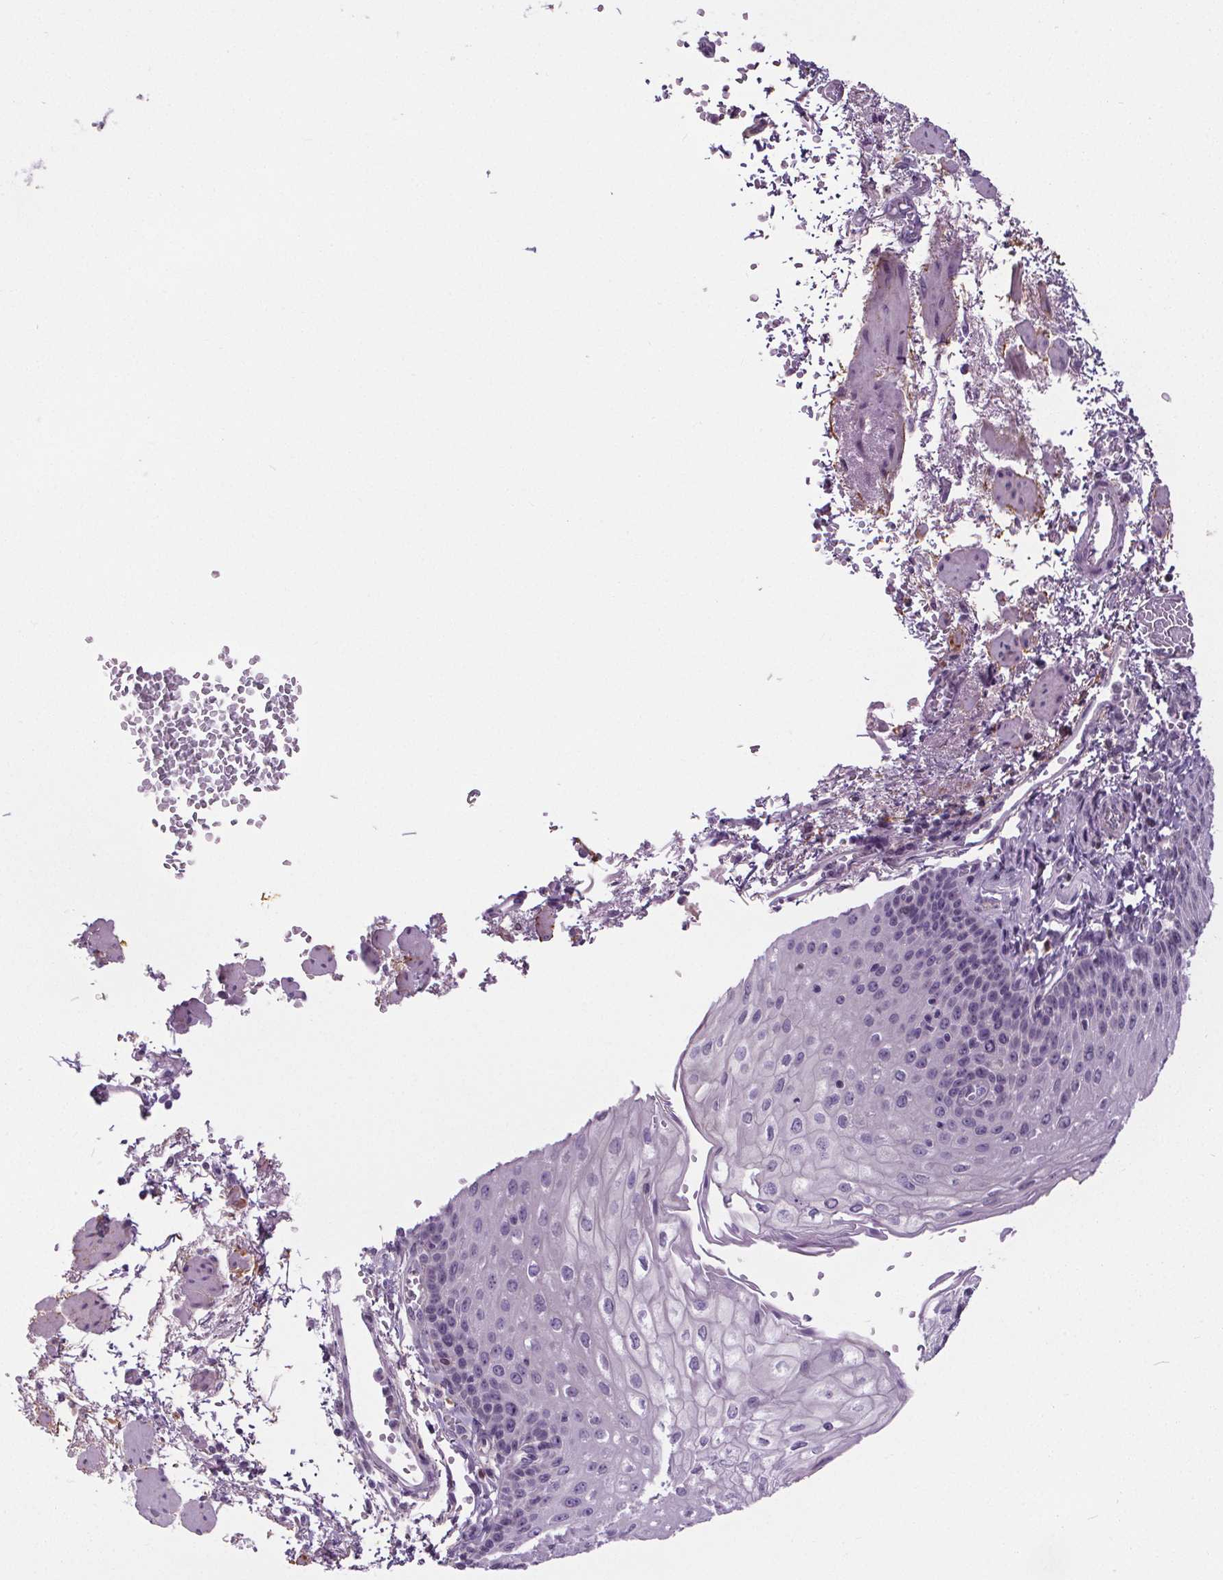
{"staining": {"intensity": "negative", "quantity": "none", "location": "none"}, "tissue": "esophagus", "cell_type": "Squamous epithelial cells", "image_type": "normal", "snomed": [{"axis": "morphology", "description": "Normal tissue, NOS"}, {"axis": "morphology", "description": "Adenocarcinoma, NOS"}, {"axis": "topography", "description": "Esophagus"}], "caption": "Immunohistochemistry (IHC) of benign human esophagus reveals no staining in squamous epithelial cells. (Brightfield microscopy of DAB (3,3'-diaminobenzidine) immunohistochemistry (IHC) at high magnification).", "gene": "TMEM240", "patient": {"sex": "male", "age": 81}}